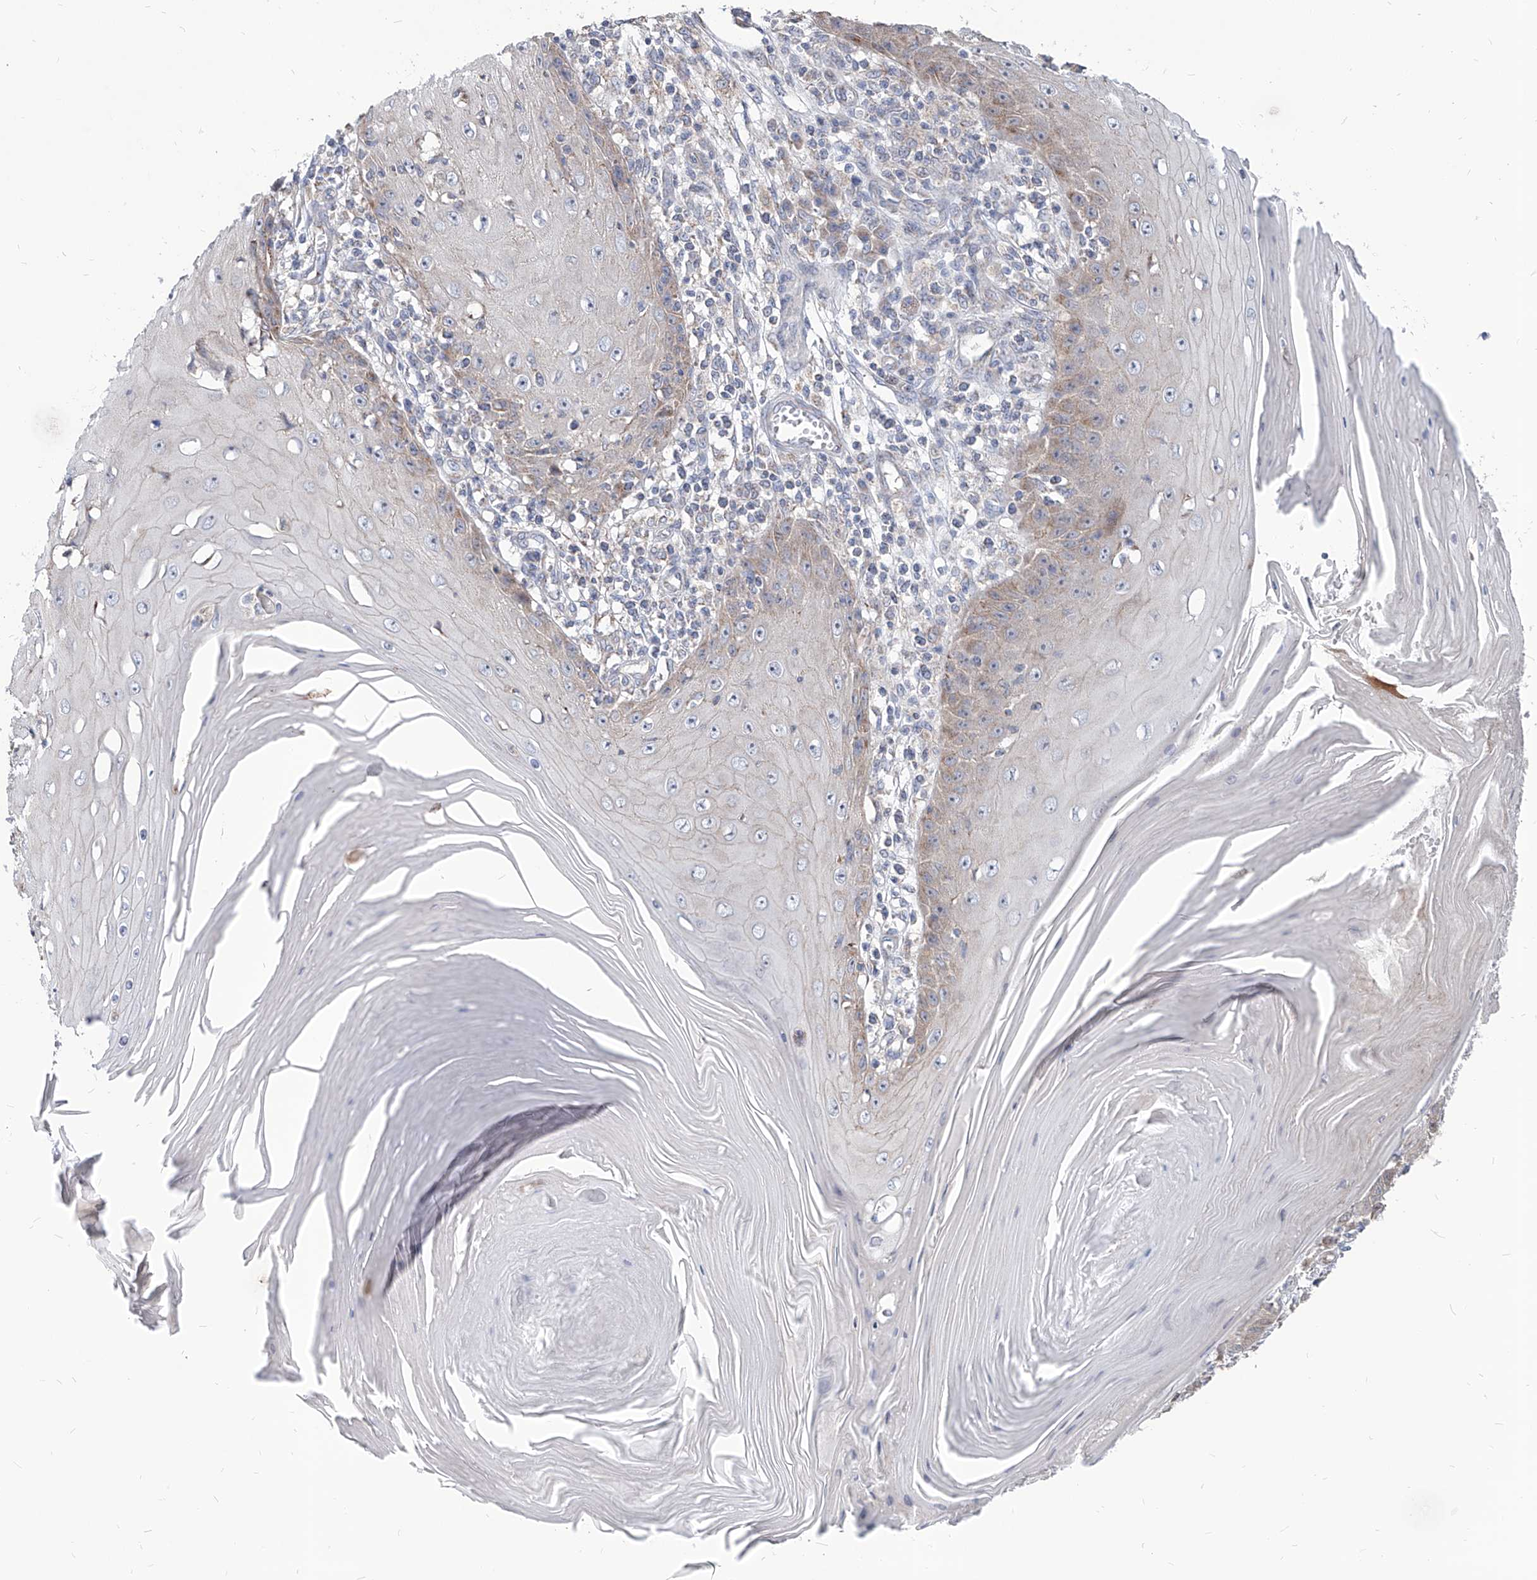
{"staining": {"intensity": "weak", "quantity": "<25%", "location": "cytoplasmic/membranous"}, "tissue": "skin cancer", "cell_type": "Tumor cells", "image_type": "cancer", "snomed": [{"axis": "morphology", "description": "Squamous cell carcinoma, NOS"}, {"axis": "topography", "description": "Skin"}], "caption": "A photomicrograph of human skin cancer (squamous cell carcinoma) is negative for staining in tumor cells.", "gene": "AGPS", "patient": {"sex": "female", "age": 73}}